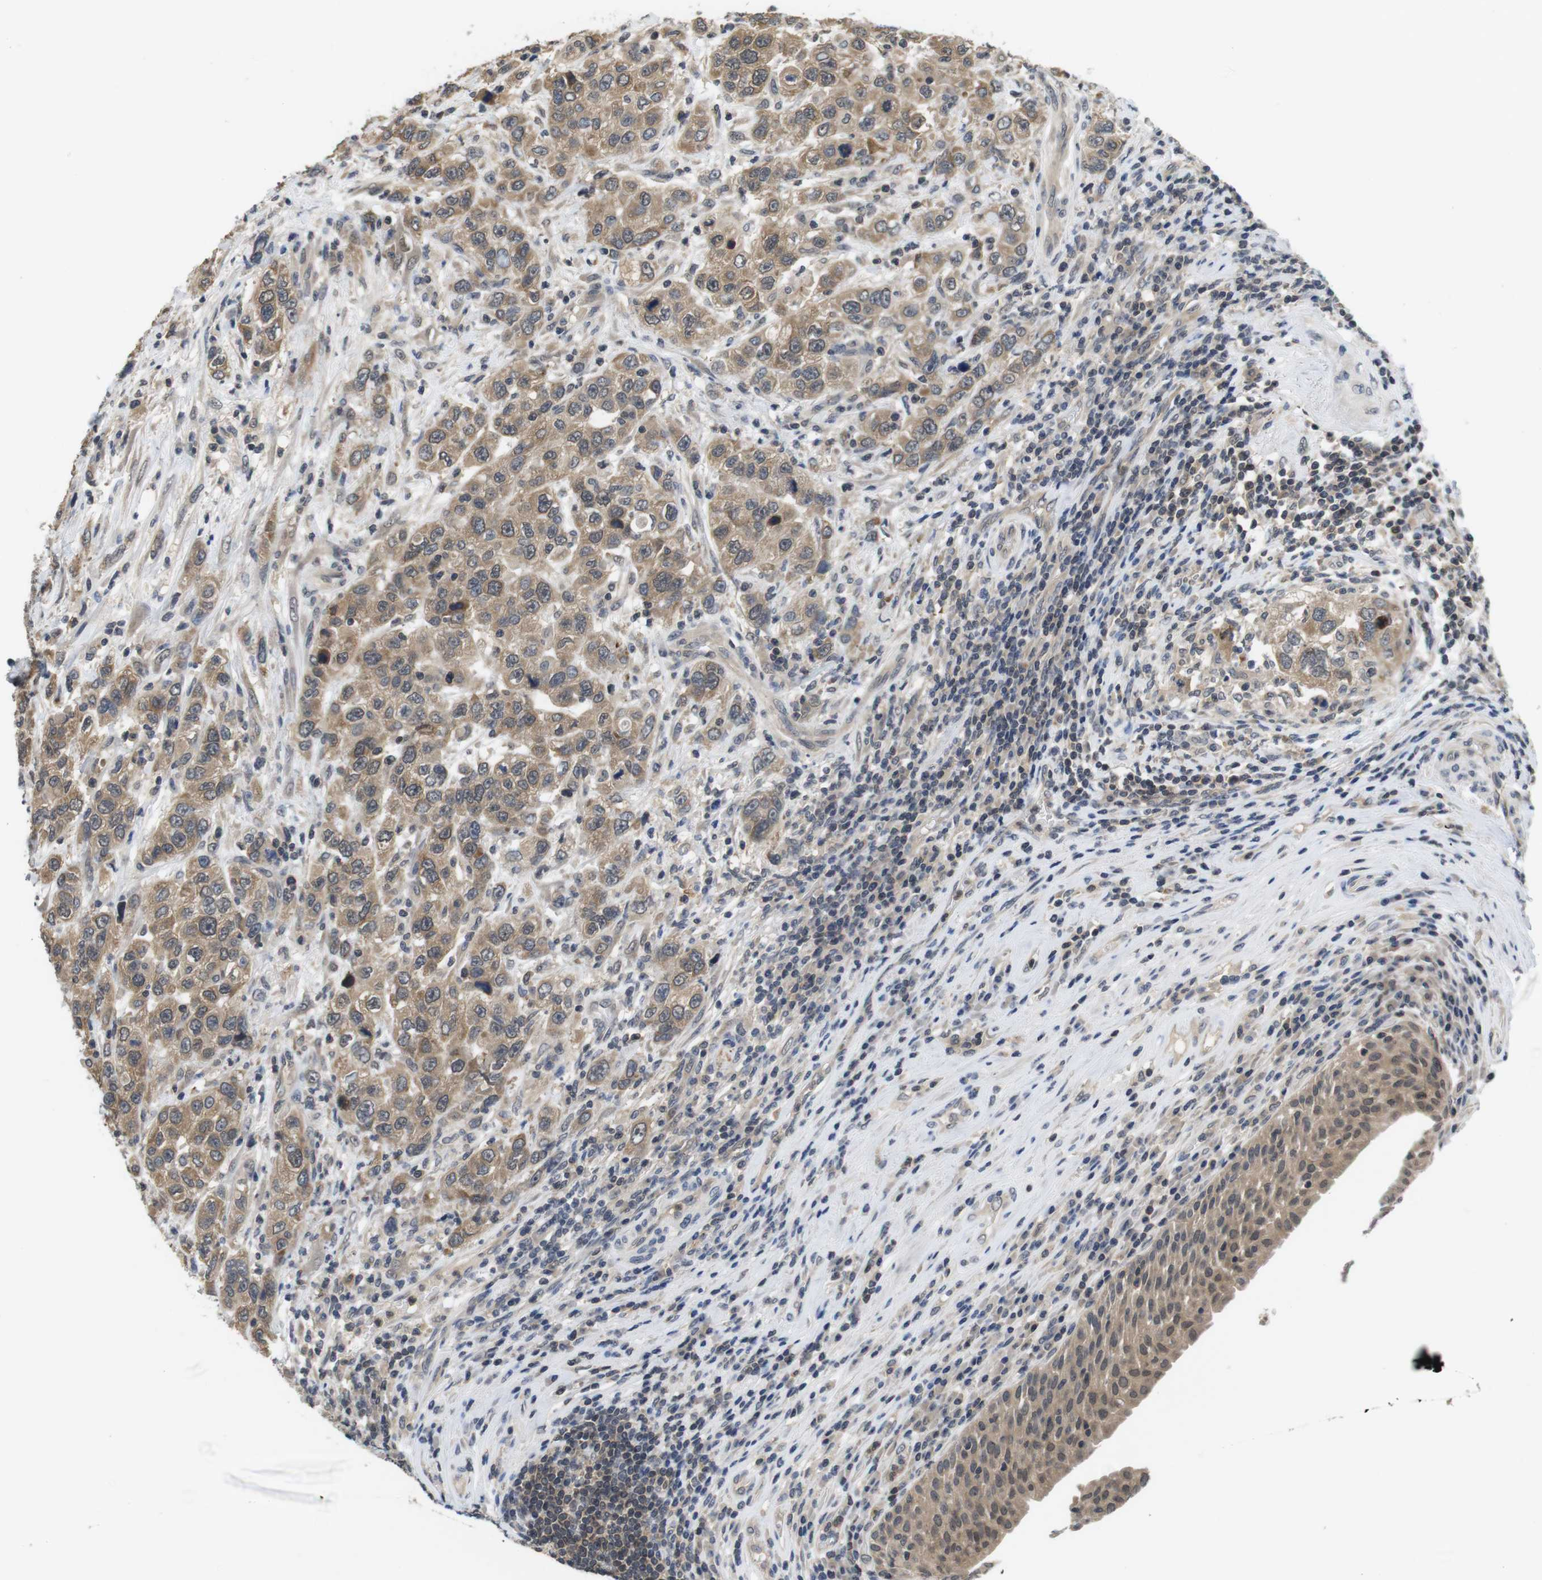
{"staining": {"intensity": "moderate", "quantity": ">75%", "location": "cytoplasmic/membranous"}, "tissue": "urothelial cancer", "cell_type": "Tumor cells", "image_type": "cancer", "snomed": [{"axis": "morphology", "description": "Urothelial carcinoma, High grade"}, {"axis": "topography", "description": "Urinary bladder"}], "caption": "Protein positivity by immunohistochemistry displays moderate cytoplasmic/membranous positivity in approximately >75% of tumor cells in urothelial cancer. (DAB (3,3'-diaminobenzidine) = brown stain, brightfield microscopy at high magnification).", "gene": "FADD", "patient": {"sex": "female", "age": 80}}